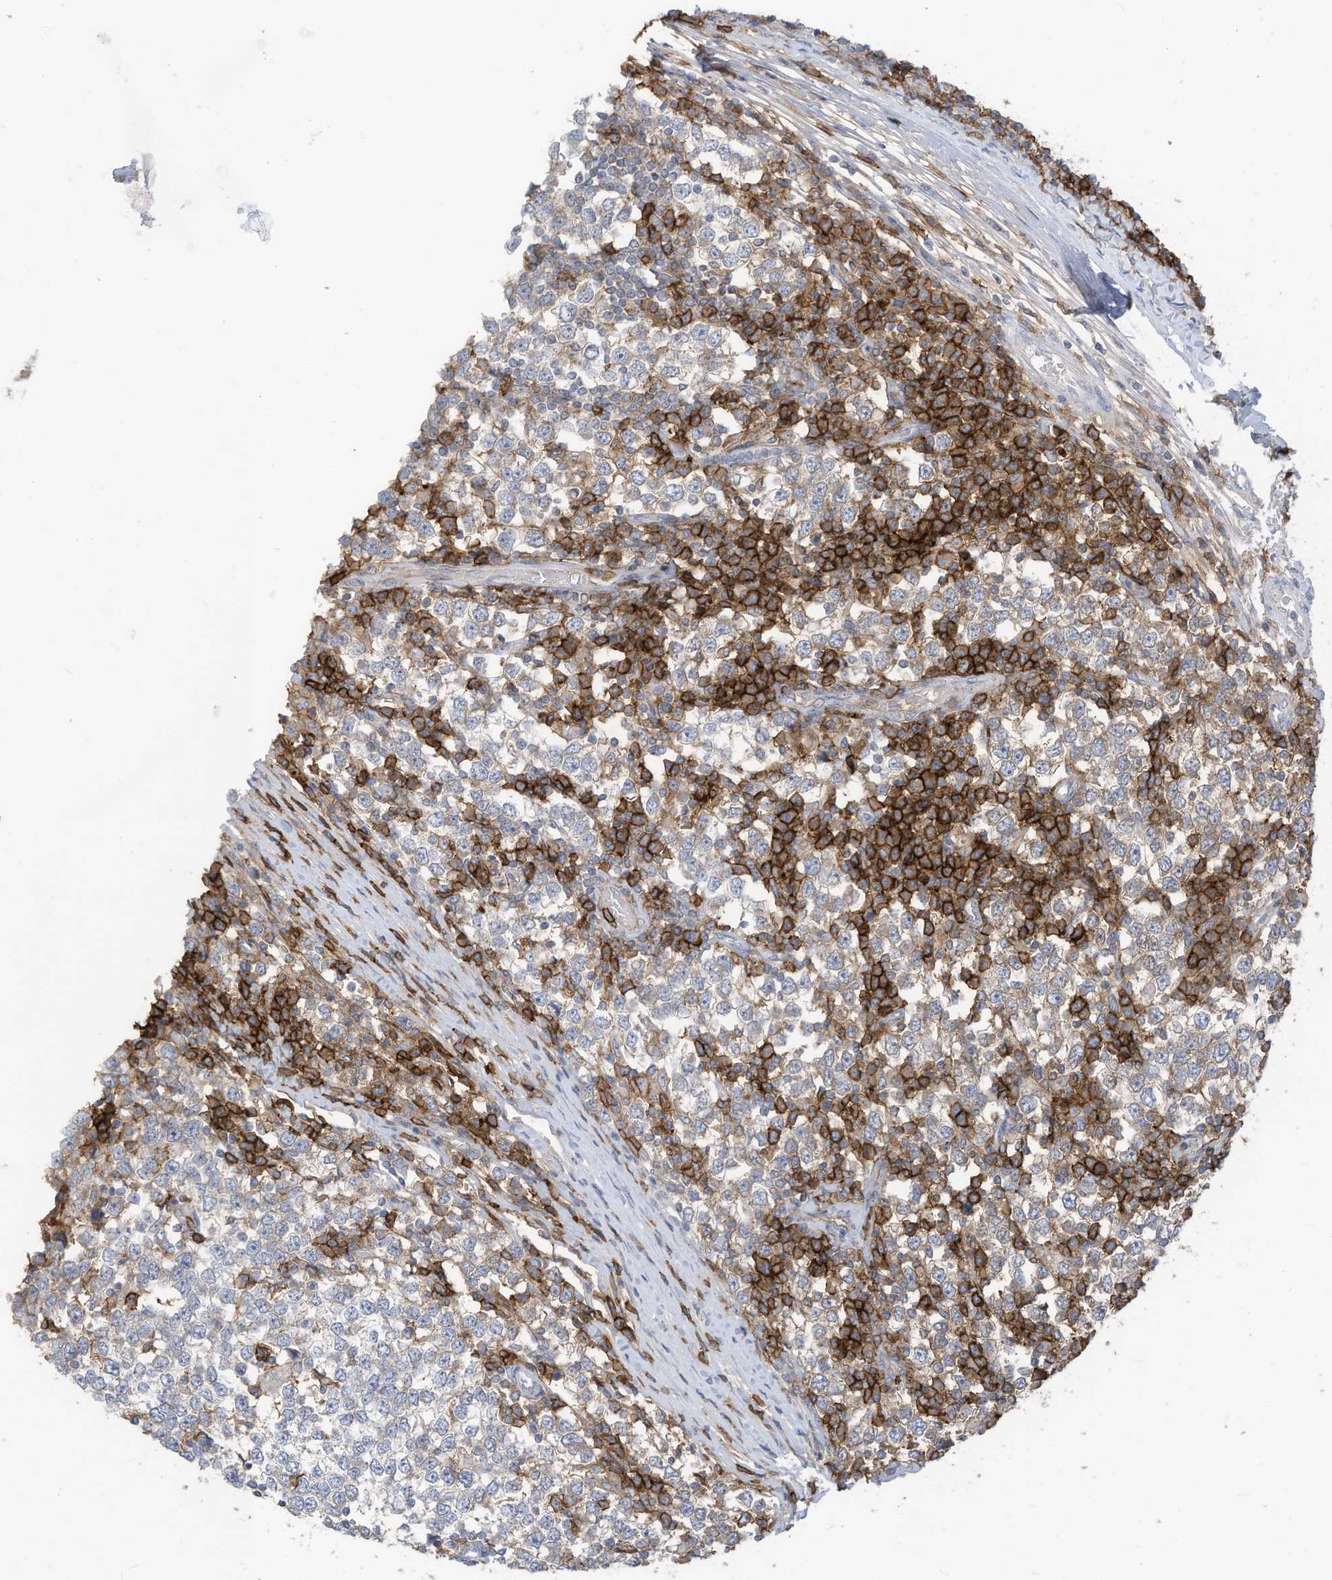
{"staining": {"intensity": "negative", "quantity": "none", "location": "none"}, "tissue": "testis cancer", "cell_type": "Tumor cells", "image_type": "cancer", "snomed": [{"axis": "morphology", "description": "Seminoma, NOS"}, {"axis": "topography", "description": "Testis"}], "caption": "An image of seminoma (testis) stained for a protein exhibits no brown staining in tumor cells.", "gene": "SLC1A5", "patient": {"sex": "male", "age": 65}}